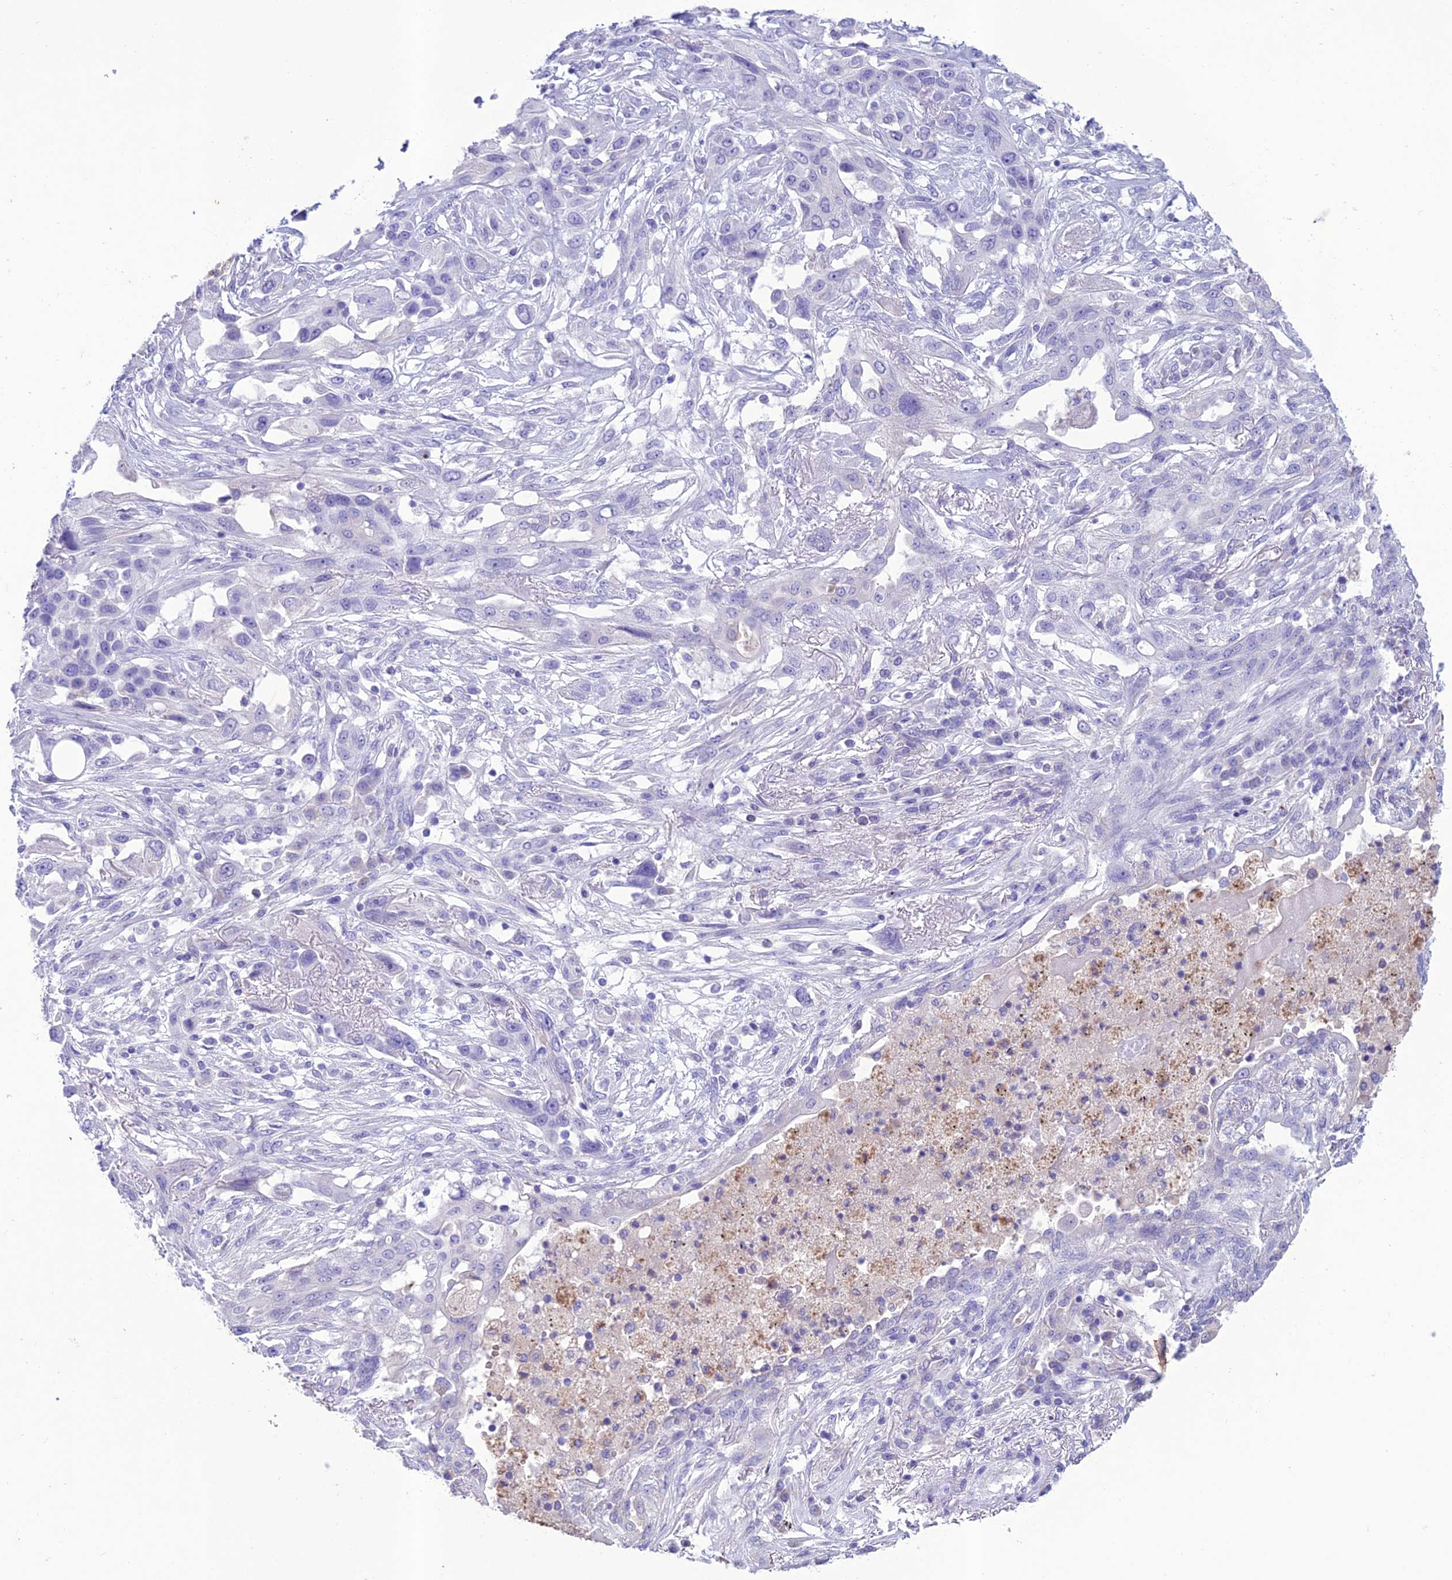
{"staining": {"intensity": "negative", "quantity": "none", "location": "none"}, "tissue": "lung cancer", "cell_type": "Tumor cells", "image_type": "cancer", "snomed": [{"axis": "morphology", "description": "Squamous cell carcinoma, NOS"}, {"axis": "topography", "description": "Lung"}], "caption": "Tumor cells are negative for protein expression in human squamous cell carcinoma (lung).", "gene": "IFT172", "patient": {"sex": "female", "age": 70}}